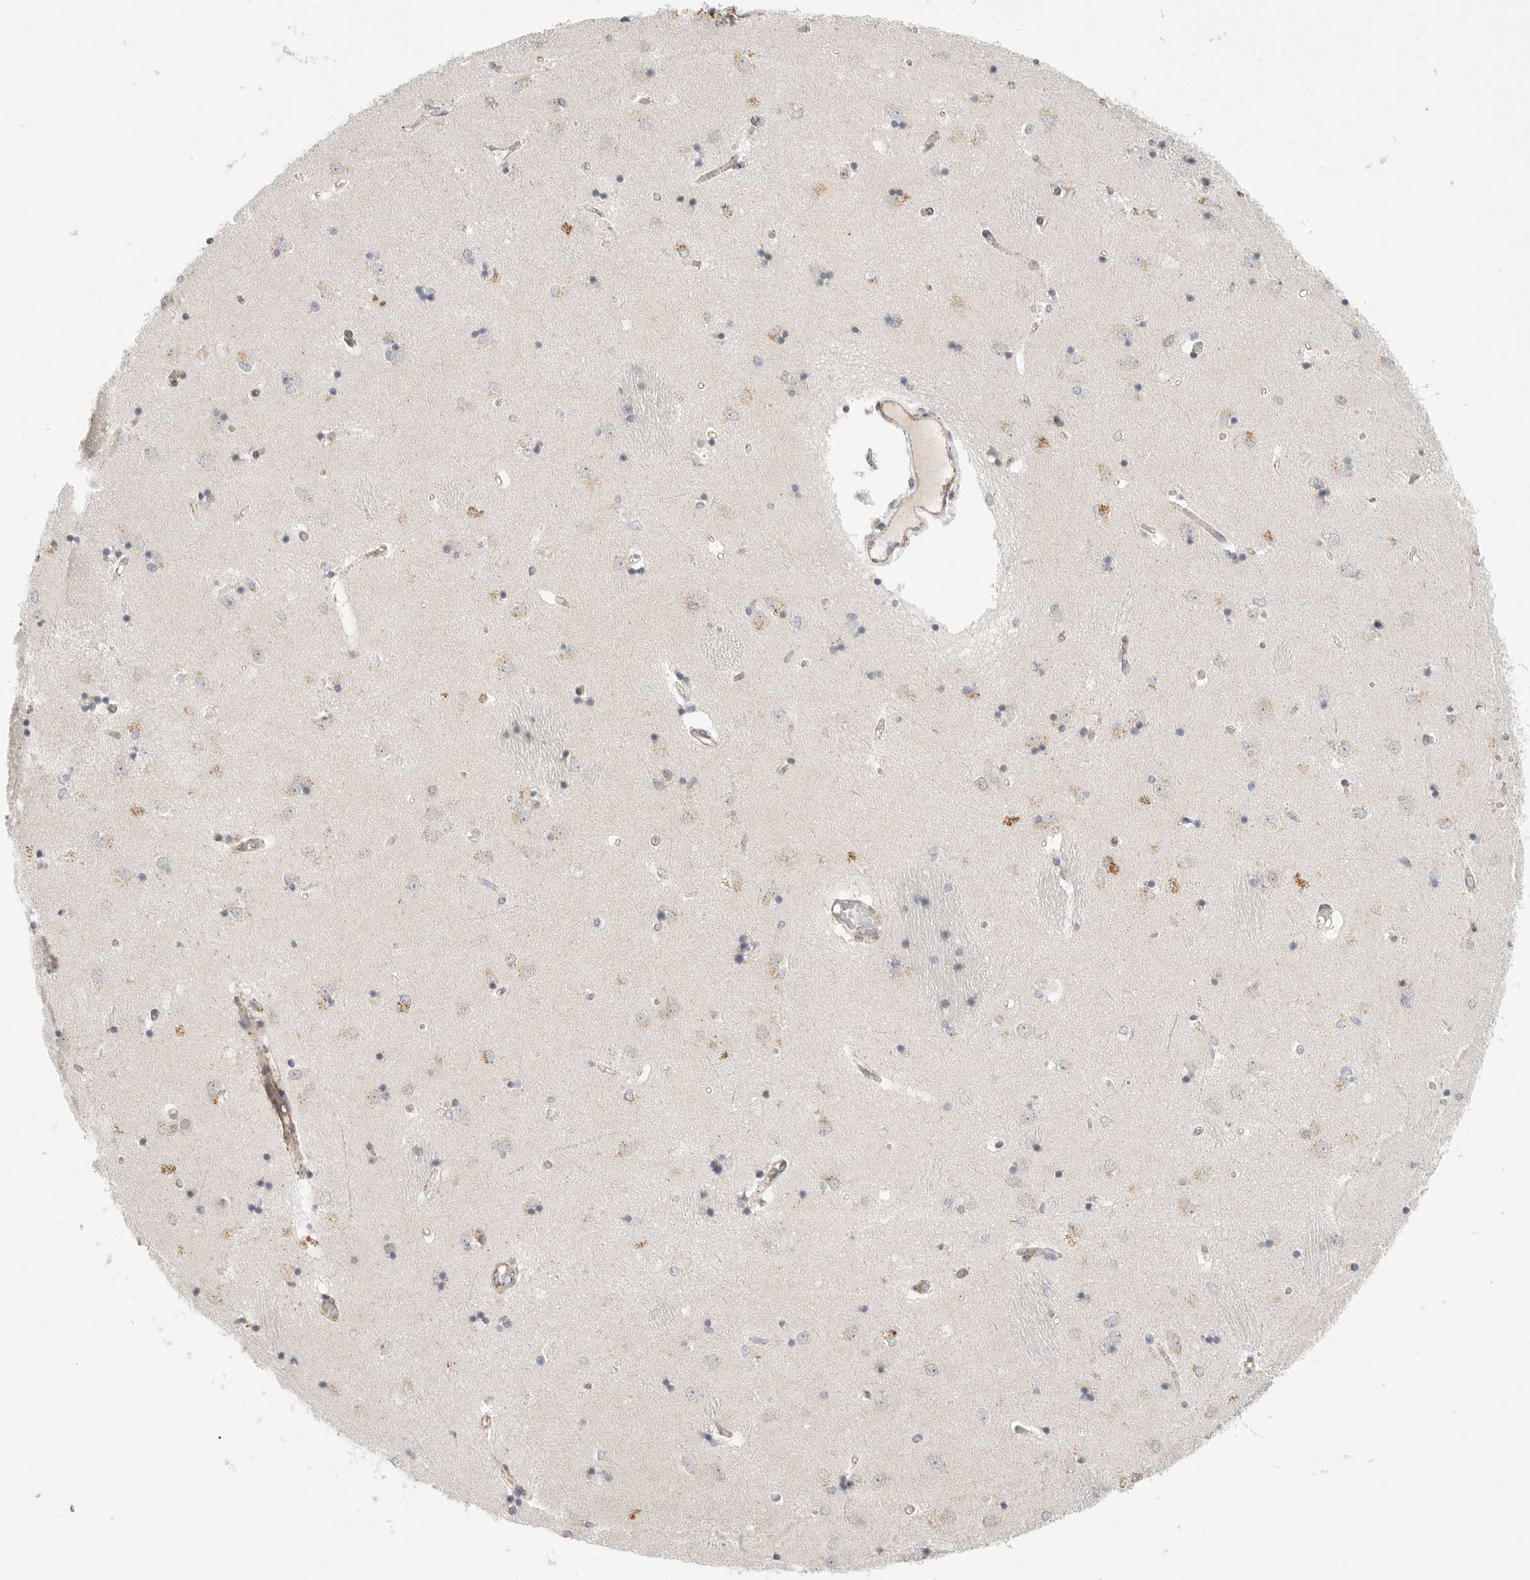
{"staining": {"intensity": "weak", "quantity": "25%-75%", "location": "cytoplasmic/membranous"}, "tissue": "caudate", "cell_type": "Glial cells", "image_type": "normal", "snomed": [{"axis": "morphology", "description": "Normal tissue, NOS"}, {"axis": "topography", "description": "Lateral ventricle wall"}], "caption": "Glial cells exhibit low levels of weak cytoplasmic/membranous staining in about 25%-75% of cells in unremarkable caudate.", "gene": "SLC25A26", "patient": {"sex": "male", "age": 45}}